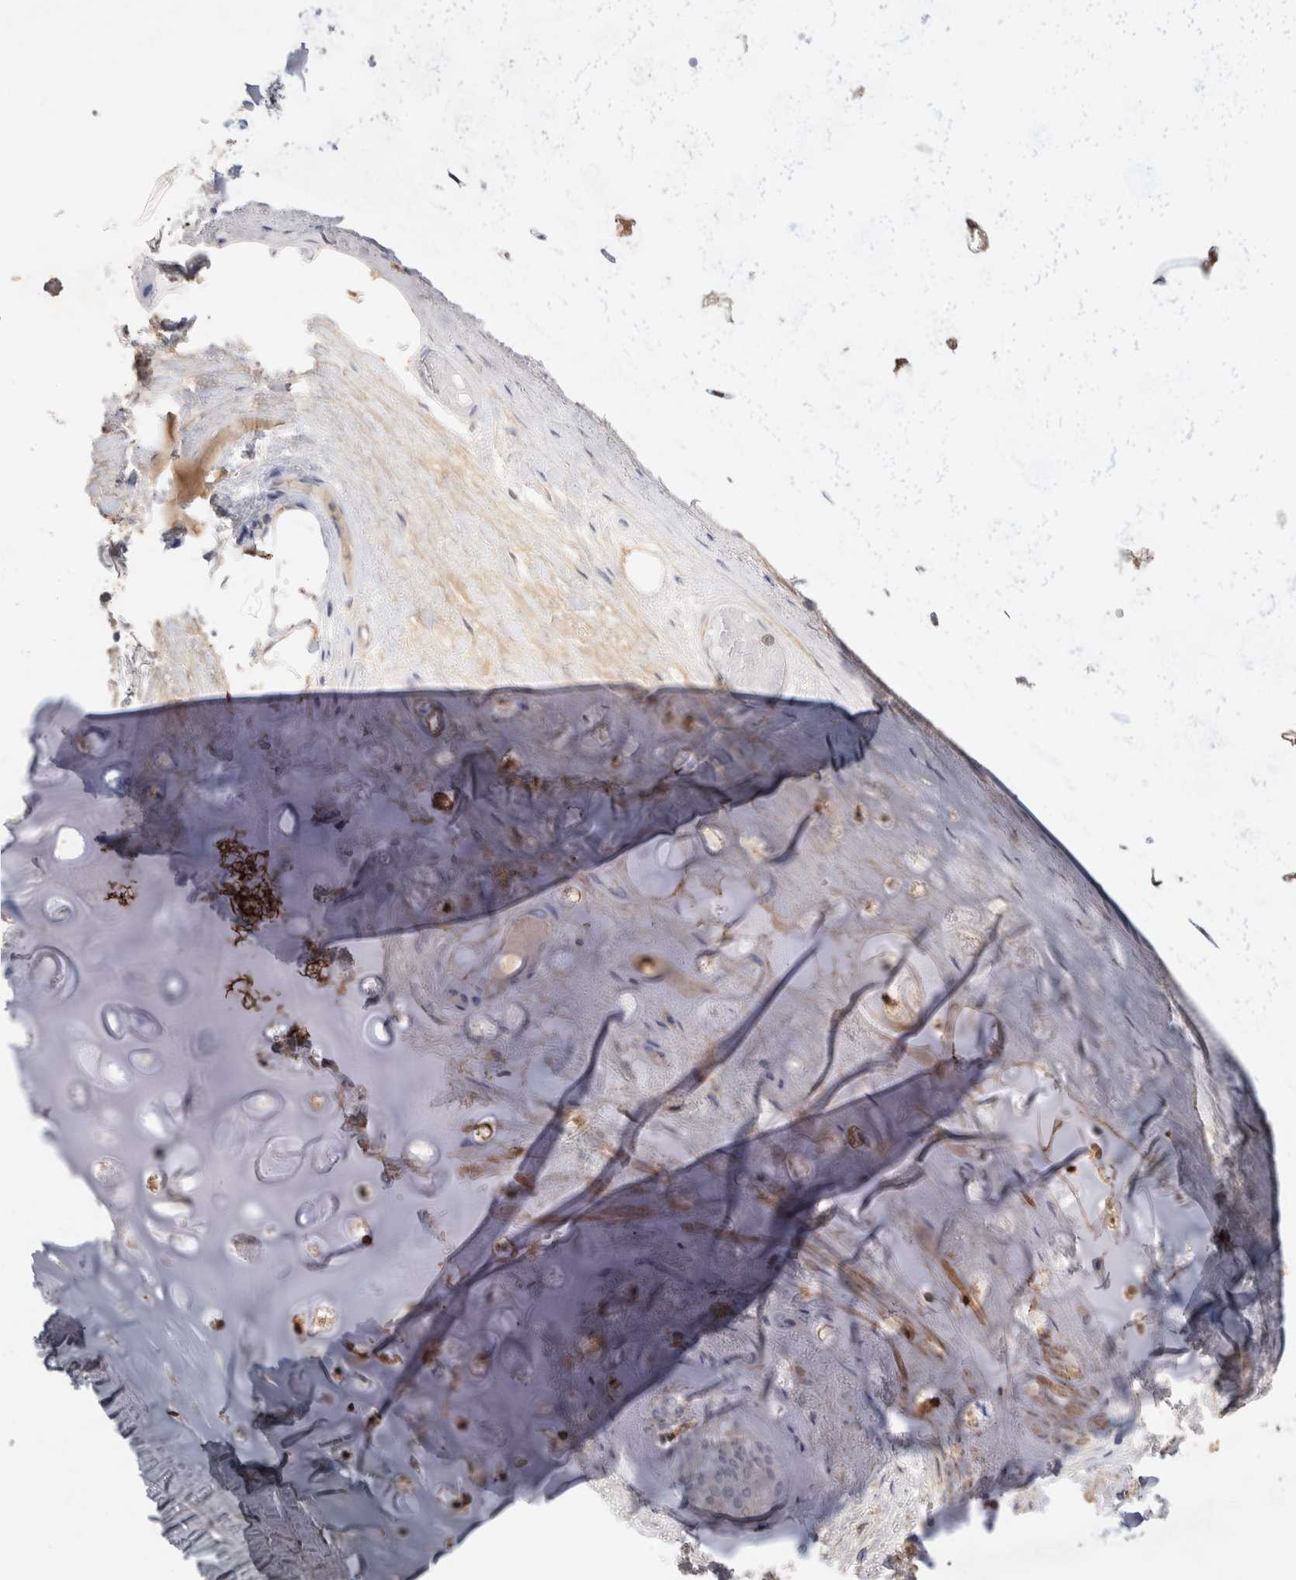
{"staining": {"intensity": "negative", "quantity": "none", "location": "none"}, "tissue": "adipose tissue", "cell_type": "Adipocytes", "image_type": "normal", "snomed": [{"axis": "morphology", "description": "Normal tissue, NOS"}, {"axis": "topography", "description": "Bronchus"}], "caption": "Micrograph shows no significant protein expression in adipocytes of benign adipose tissue. (DAB (3,3'-diaminobenzidine) immunohistochemistry (IHC), high magnification).", "gene": "PGM1", "patient": {"sex": "male", "age": 66}}